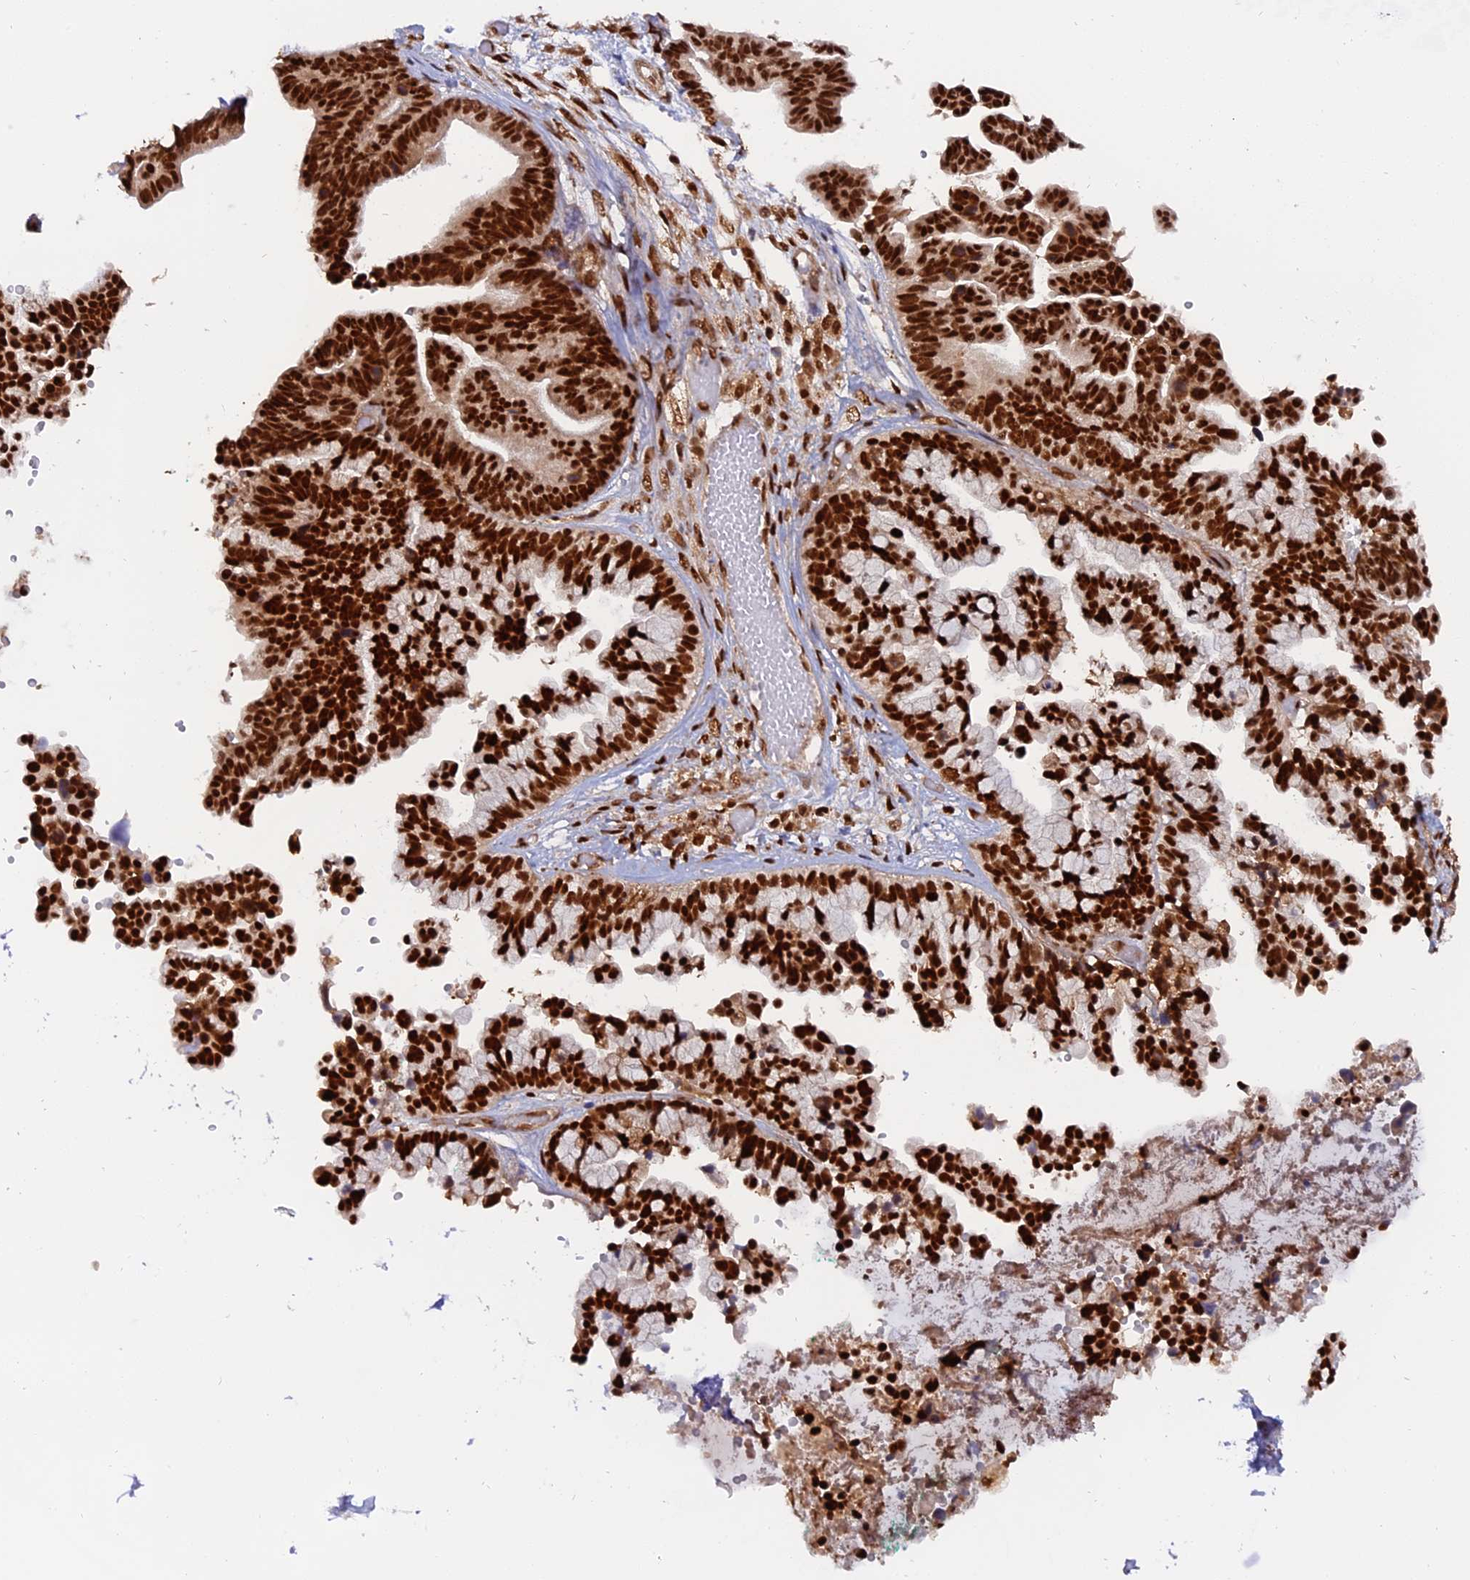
{"staining": {"intensity": "strong", "quantity": ">75%", "location": "nuclear"}, "tissue": "ovarian cancer", "cell_type": "Tumor cells", "image_type": "cancer", "snomed": [{"axis": "morphology", "description": "Cystadenocarcinoma, serous, NOS"}, {"axis": "topography", "description": "Ovary"}], "caption": "A brown stain labels strong nuclear staining of a protein in human ovarian cancer tumor cells.", "gene": "RAMAC", "patient": {"sex": "female", "age": 56}}